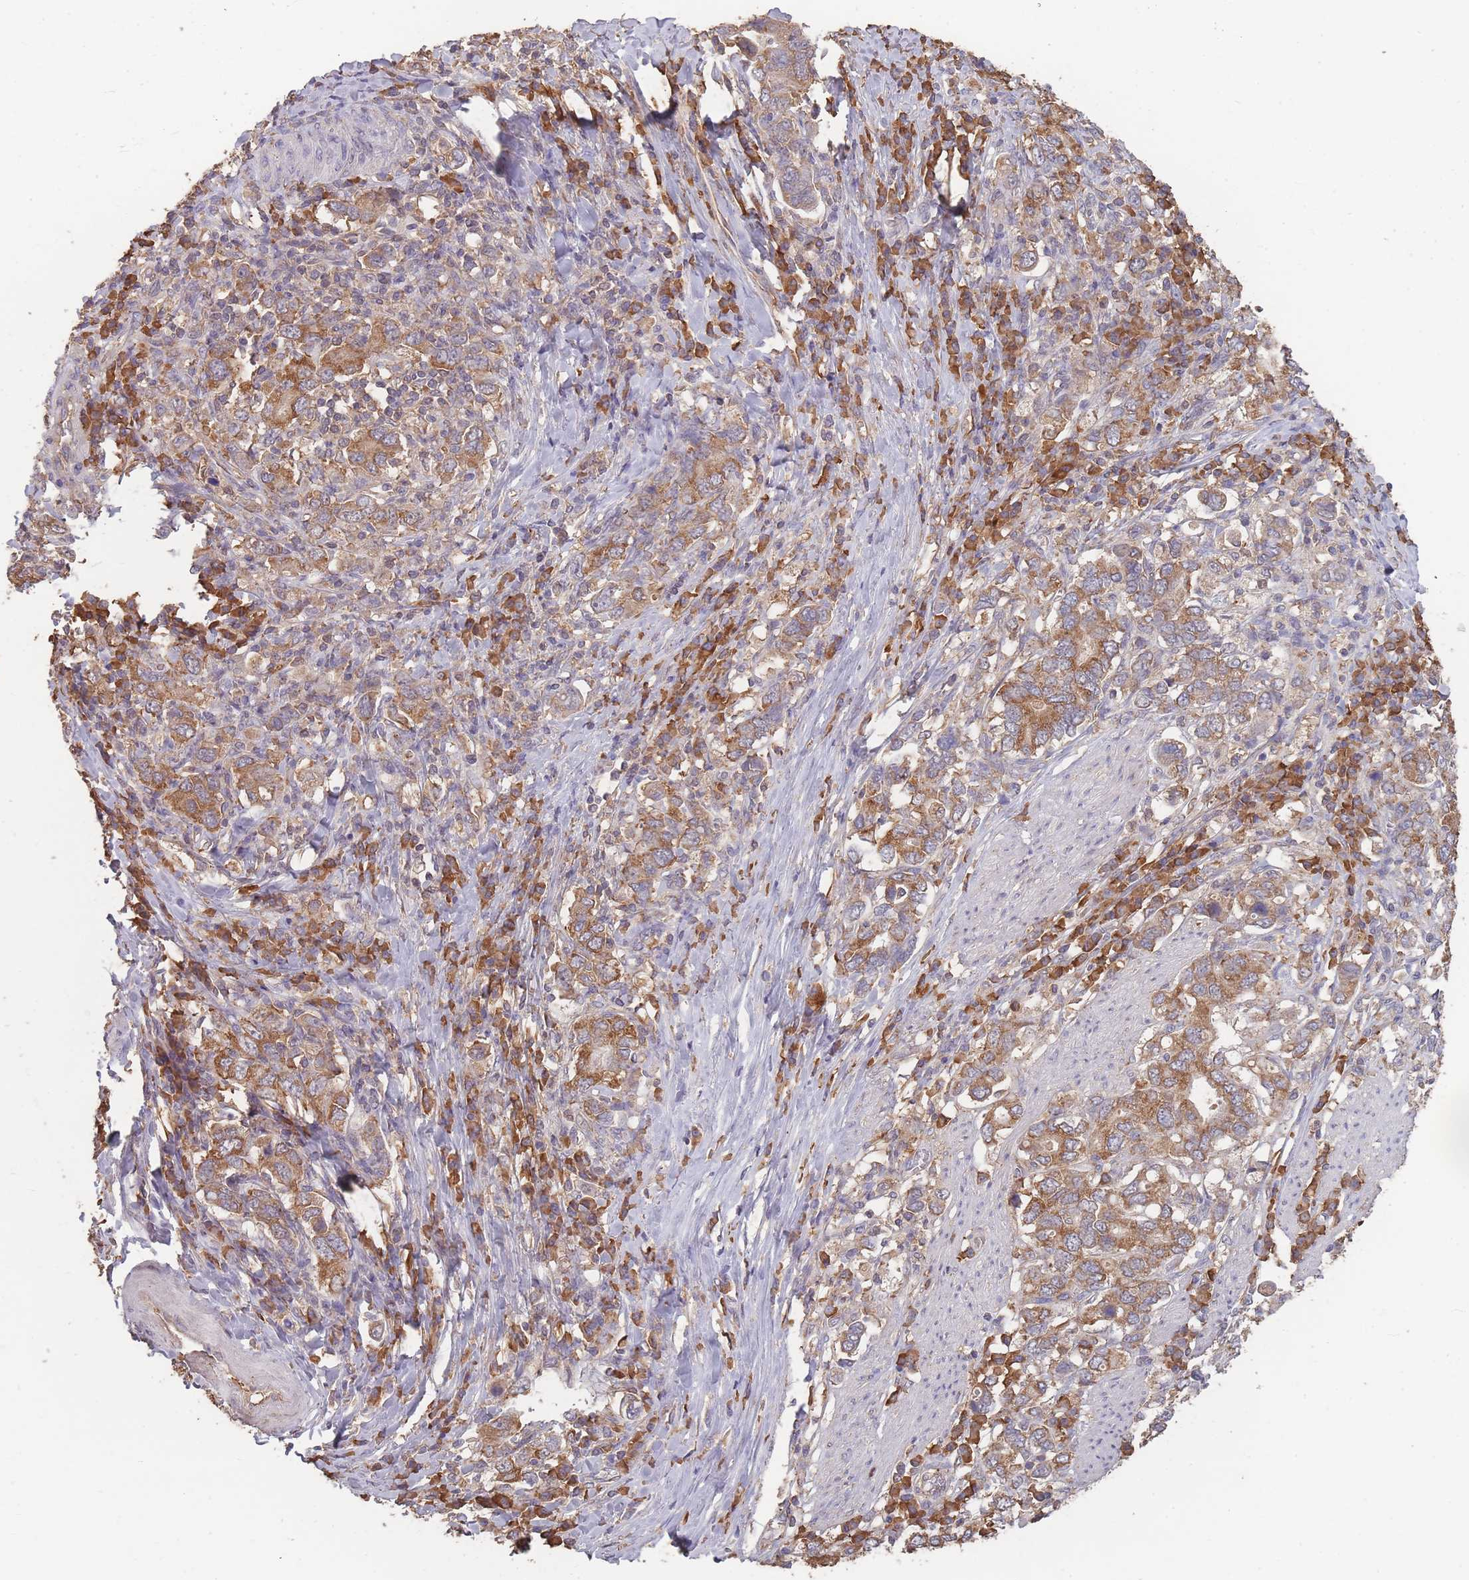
{"staining": {"intensity": "moderate", "quantity": ">75%", "location": "cytoplasmic/membranous"}, "tissue": "stomach cancer", "cell_type": "Tumor cells", "image_type": "cancer", "snomed": [{"axis": "morphology", "description": "Adenocarcinoma, NOS"}, {"axis": "topography", "description": "Stomach, upper"}, {"axis": "topography", "description": "Stomach"}], "caption": "Immunohistochemistry (IHC) micrograph of neoplastic tissue: human adenocarcinoma (stomach) stained using immunohistochemistry demonstrates medium levels of moderate protein expression localized specifically in the cytoplasmic/membranous of tumor cells, appearing as a cytoplasmic/membranous brown color.", "gene": "SANBR", "patient": {"sex": "male", "age": 62}}